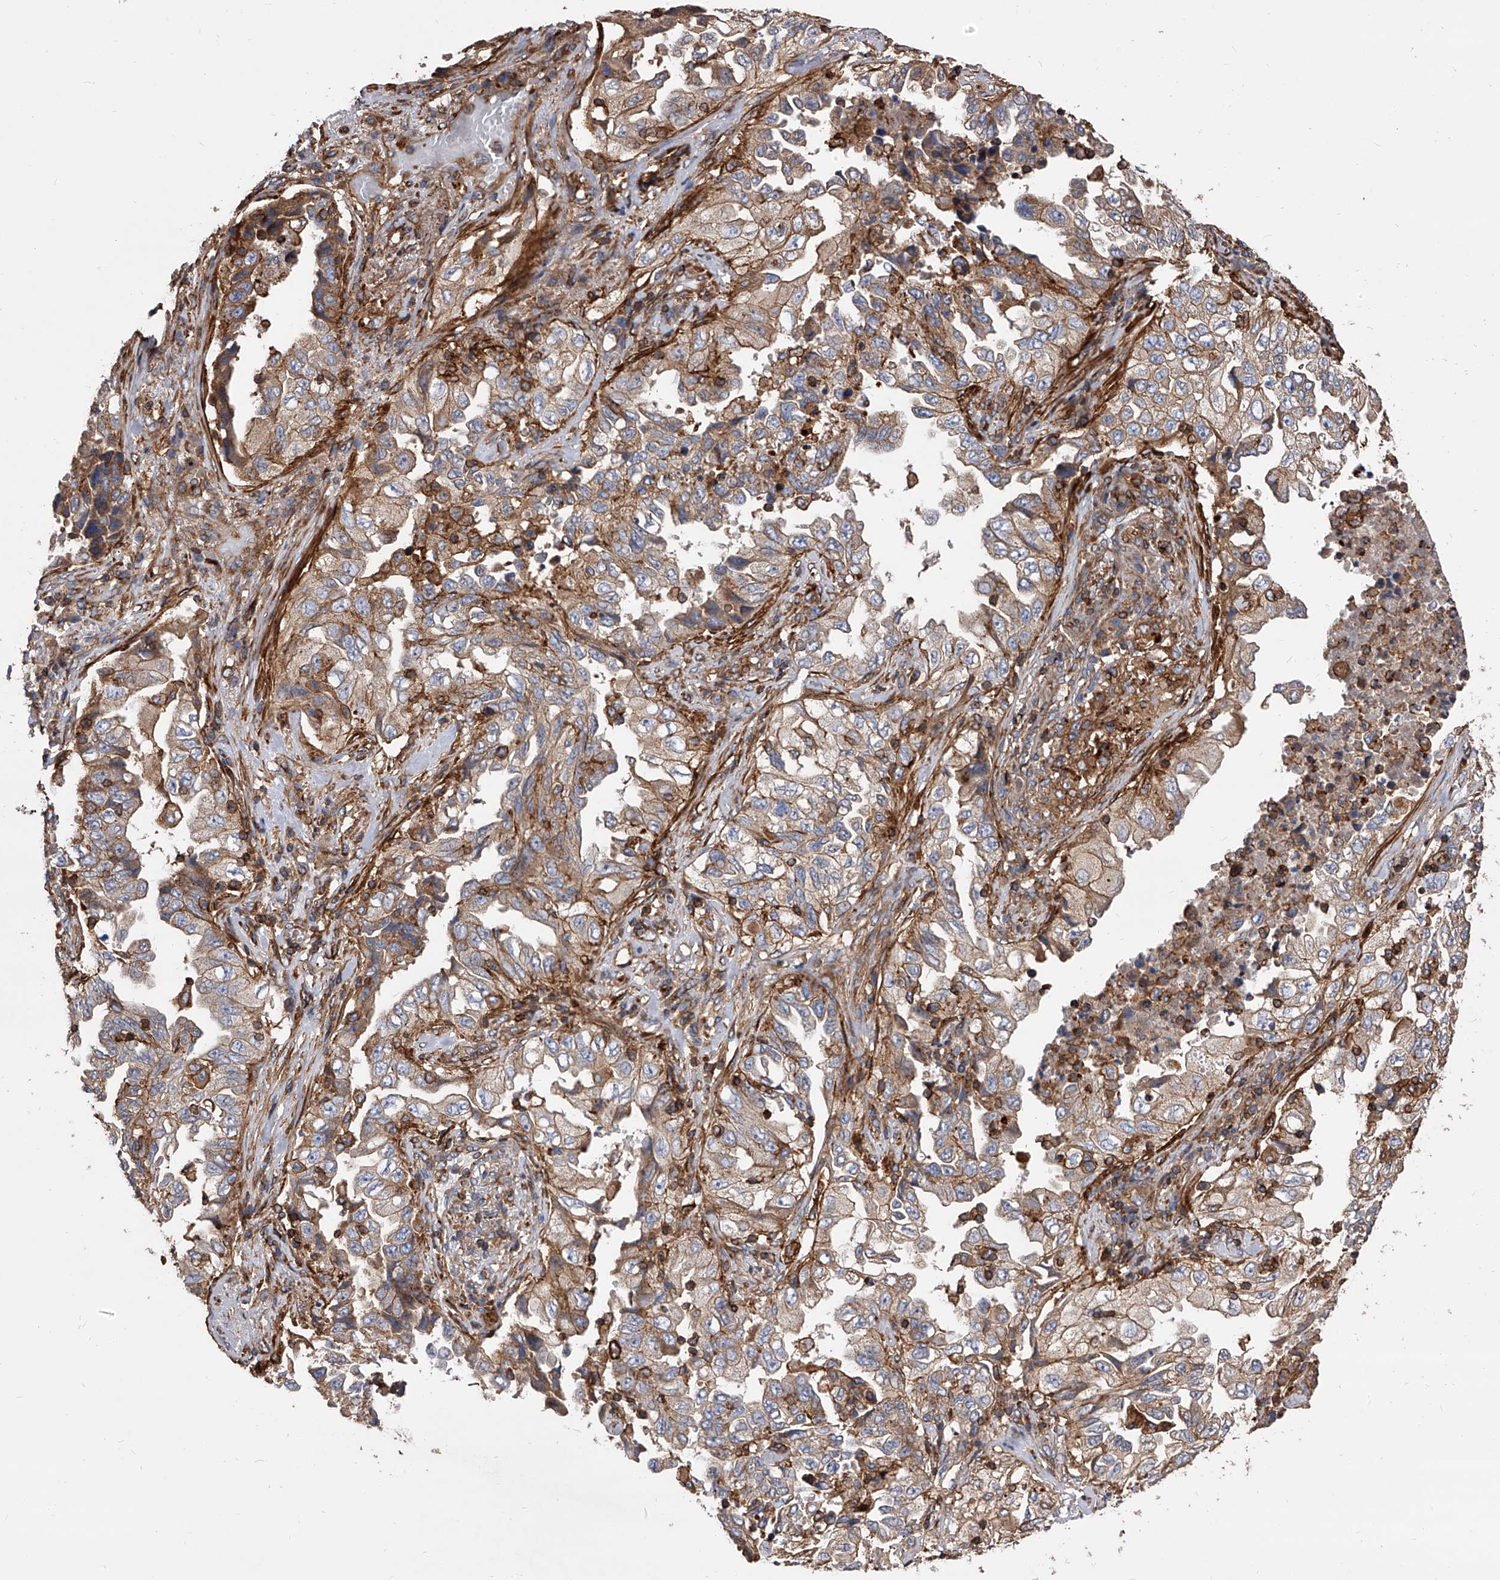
{"staining": {"intensity": "weak", "quantity": ">75%", "location": "cytoplasmic/membranous"}, "tissue": "lung cancer", "cell_type": "Tumor cells", "image_type": "cancer", "snomed": [{"axis": "morphology", "description": "Adenocarcinoma, NOS"}, {"axis": "topography", "description": "Lung"}], "caption": "IHC (DAB (3,3'-diaminobenzidine)) staining of human lung cancer (adenocarcinoma) demonstrates weak cytoplasmic/membranous protein staining in approximately >75% of tumor cells. The protein of interest is stained brown, and the nuclei are stained in blue (DAB (3,3'-diaminobenzidine) IHC with brightfield microscopy, high magnification).", "gene": "PISD", "patient": {"sex": "female", "age": 51}}